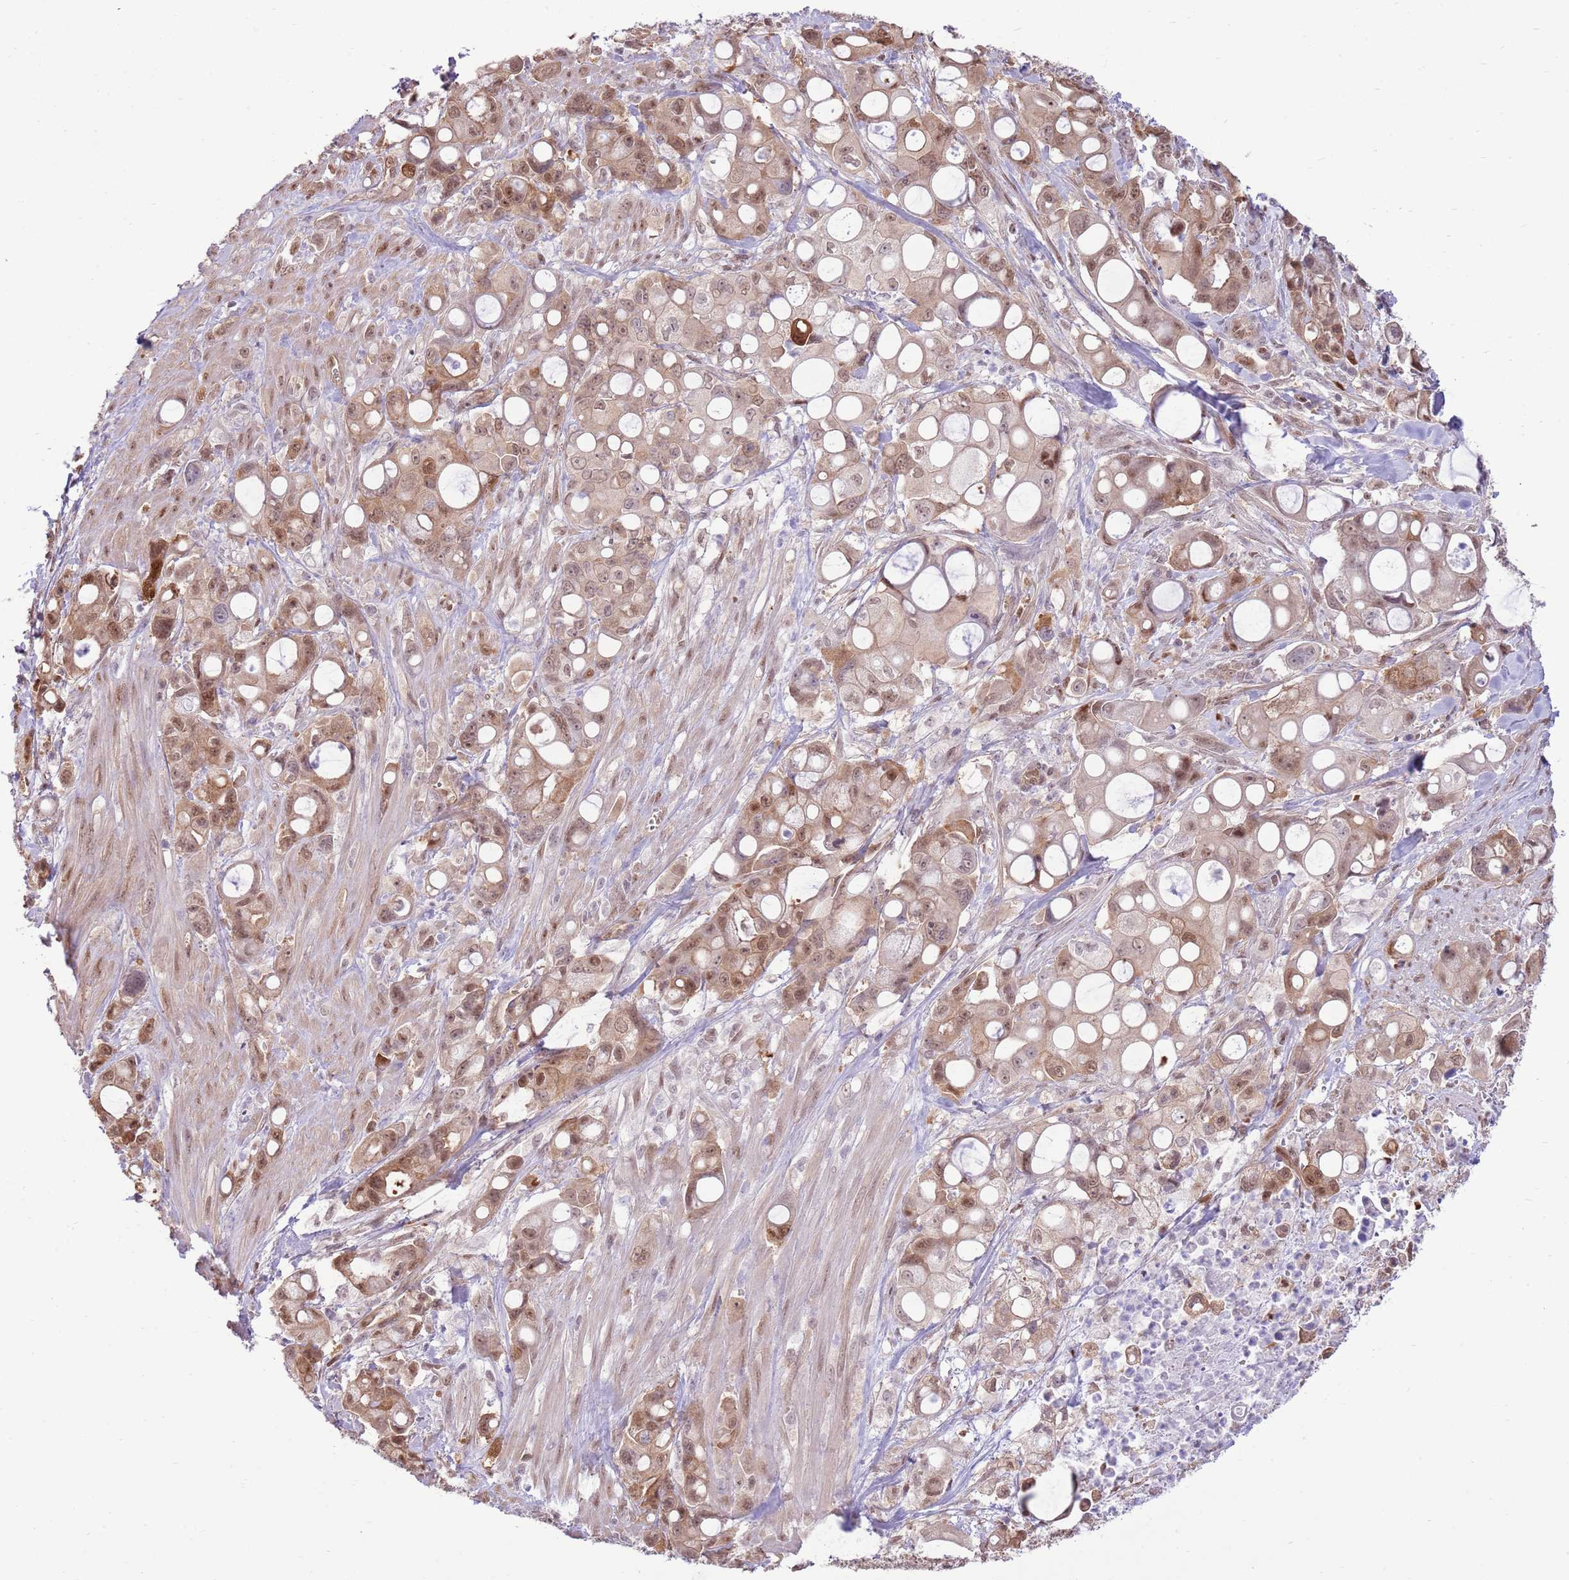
{"staining": {"intensity": "strong", "quantity": "25%-75%", "location": "cytoplasmic/membranous,nuclear"}, "tissue": "pancreatic cancer", "cell_type": "Tumor cells", "image_type": "cancer", "snomed": [{"axis": "morphology", "description": "Adenocarcinoma, NOS"}, {"axis": "topography", "description": "Pancreas"}], "caption": "Pancreatic cancer was stained to show a protein in brown. There is high levels of strong cytoplasmic/membranous and nuclear positivity in about 25%-75% of tumor cells.", "gene": "NSFL1C", "patient": {"sex": "male", "age": 68}}